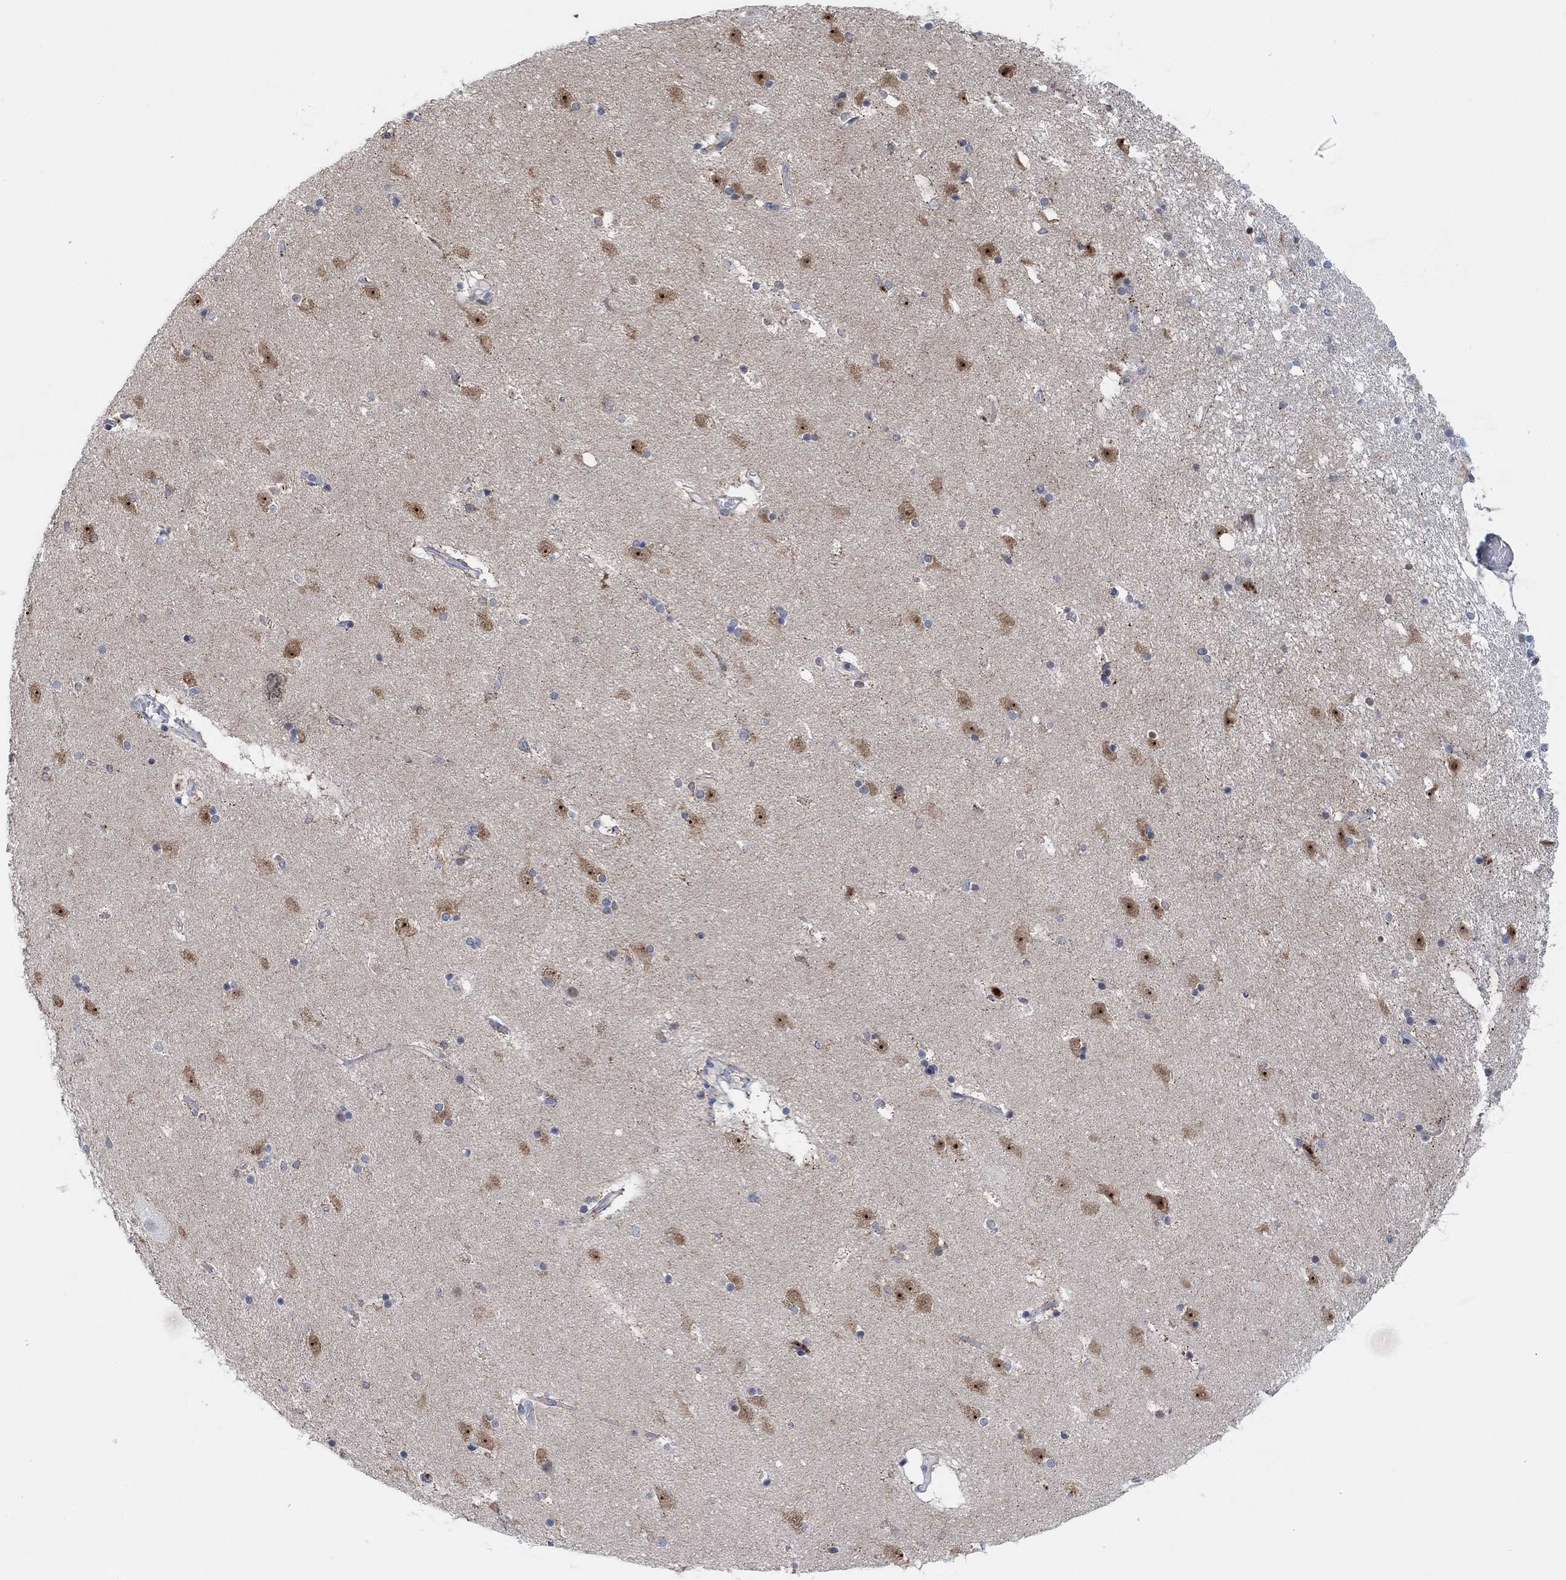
{"staining": {"intensity": "negative", "quantity": "none", "location": "none"}, "tissue": "caudate", "cell_type": "Glial cells", "image_type": "normal", "snomed": [{"axis": "morphology", "description": "Normal tissue, NOS"}, {"axis": "topography", "description": "Lateral ventricle wall"}], "caption": "The IHC image has no significant positivity in glial cells of caudate. (Immunohistochemistry, brightfield microscopy, high magnification).", "gene": "PMFBP1", "patient": {"sex": "male", "age": 51}}